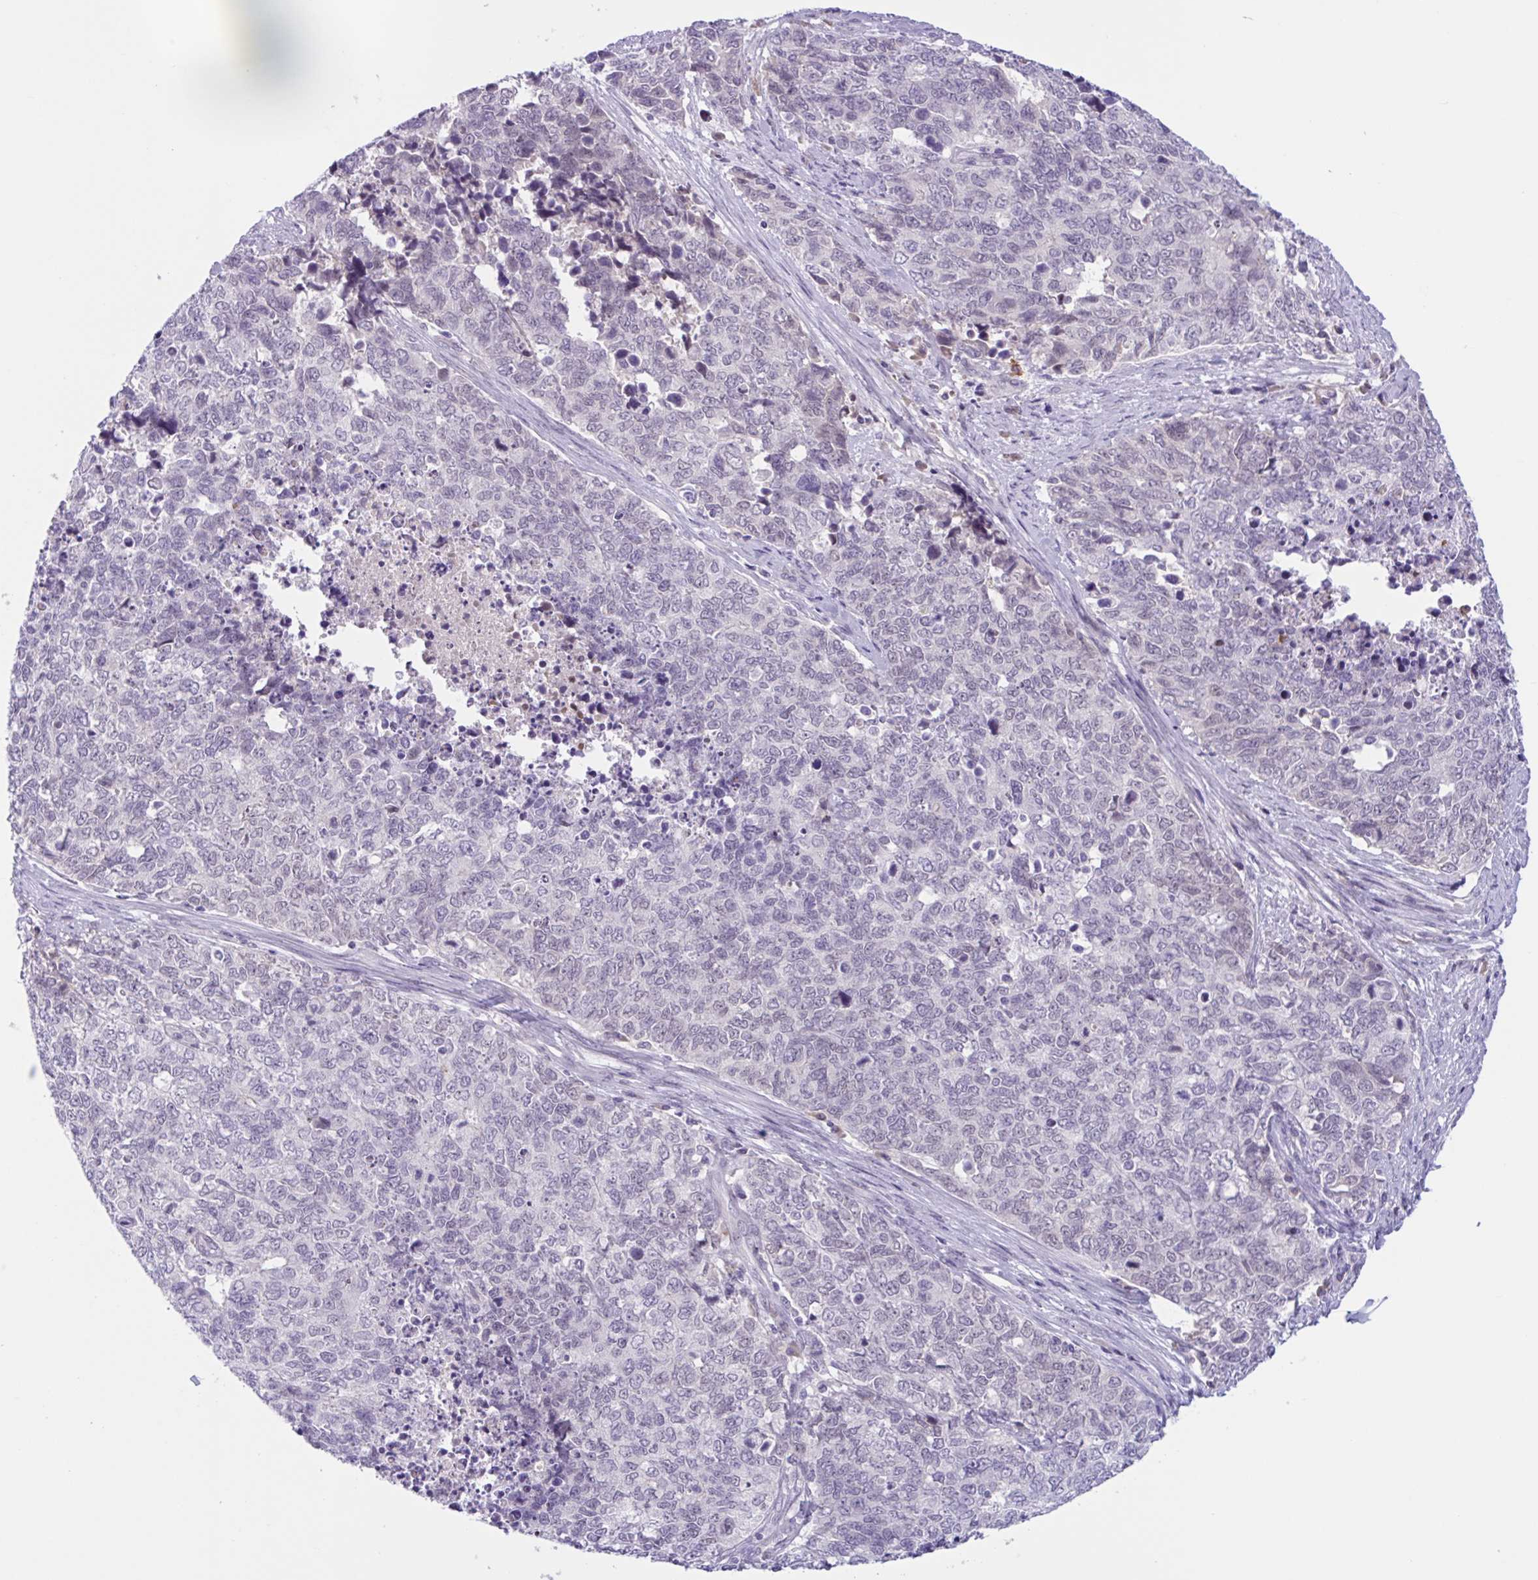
{"staining": {"intensity": "negative", "quantity": "none", "location": "none"}, "tissue": "cervical cancer", "cell_type": "Tumor cells", "image_type": "cancer", "snomed": [{"axis": "morphology", "description": "Adenocarcinoma, NOS"}, {"axis": "topography", "description": "Cervix"}], "caption": "Cervical cancer (adenocarcinoma) stained for a protein using immunohistochemistry (IHC) exhibits no expression tumor cells.", "gene": "WNT9B", "patient": {"sex": "female", "age": 63}}